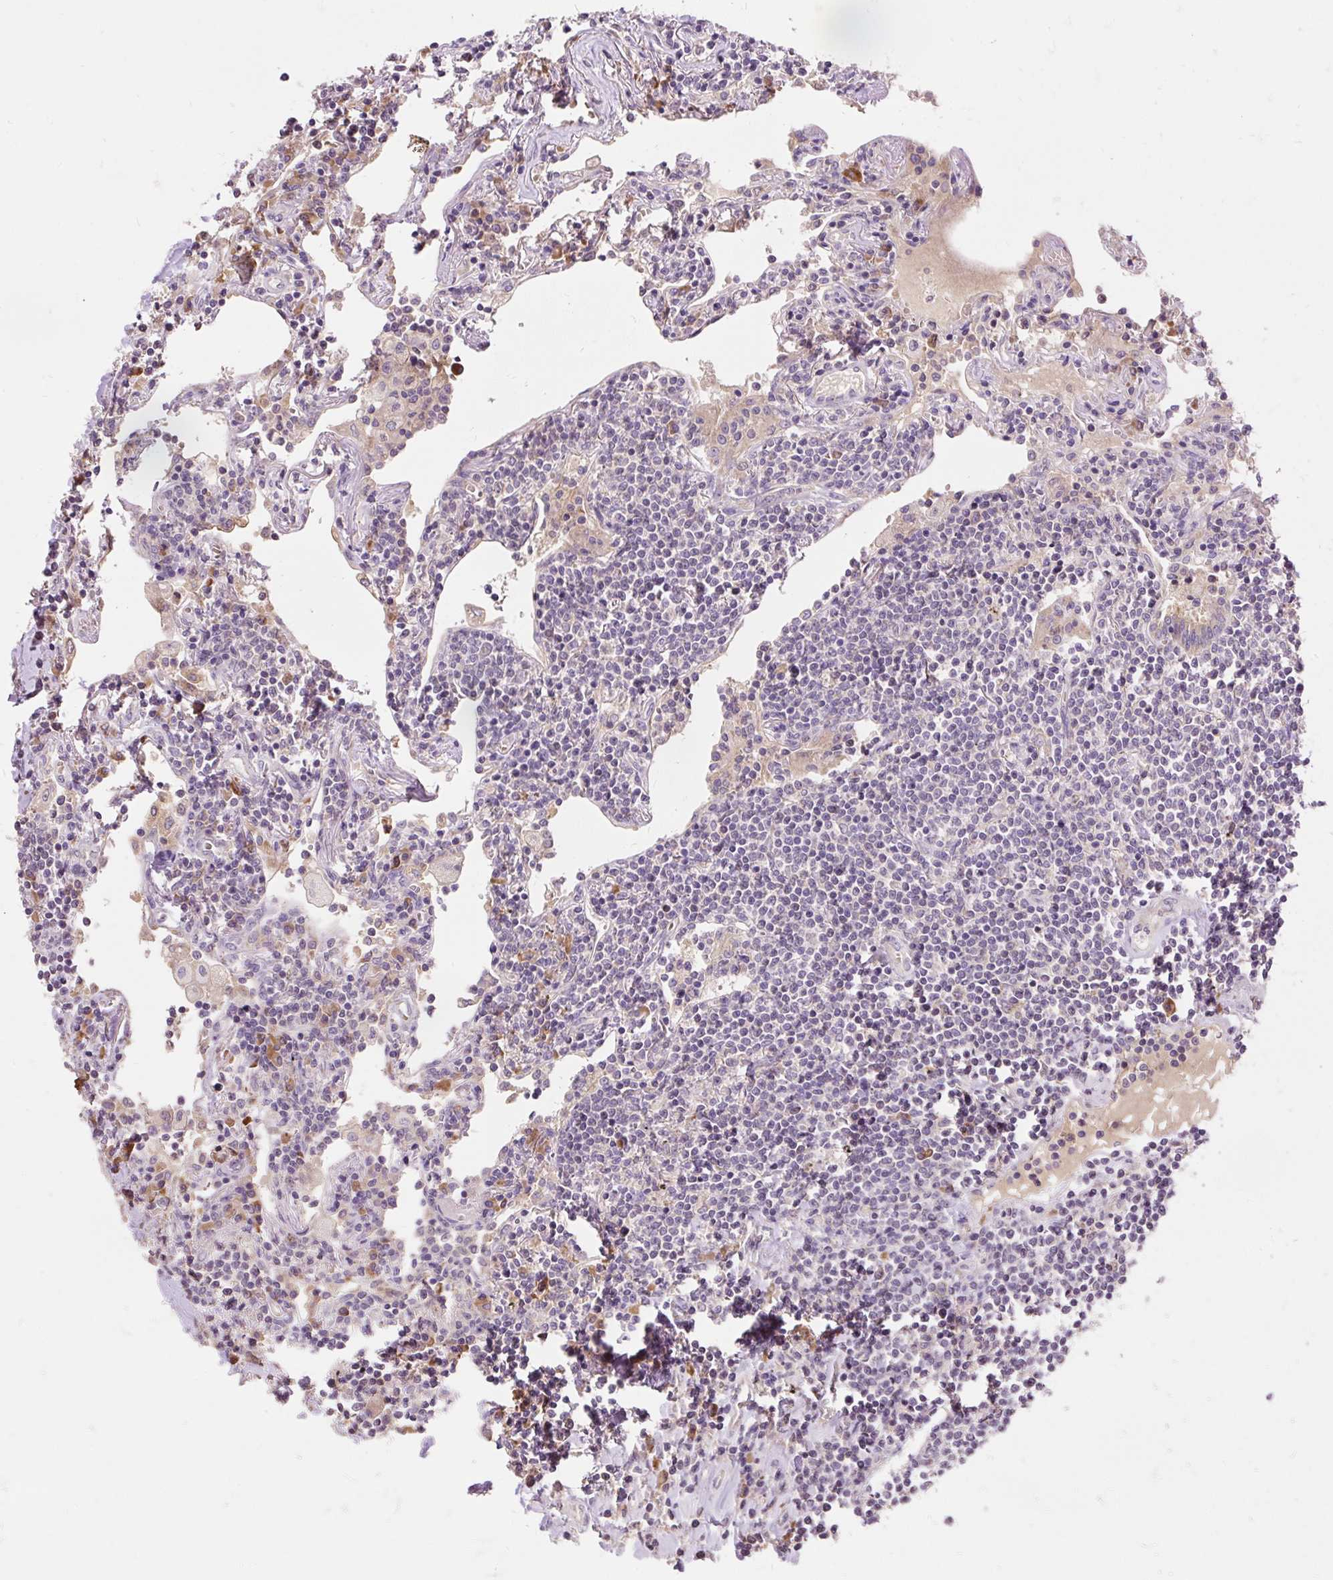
{"staining": {"intensity": "negative", "quantity": "none", "location": "none"}, "tissue": "lymphoma", "cell_type": "Tumor cells", "image_type": "cancer", "snomed": [{"axis": "morphology", "description": "Malignant lymphoma, non-Hodgkin's type, Low grade"}, {"axis": "topography", "description": "Lung"}], "caption": "The photomicrograph exhibits no staining of tumor cells in lymphoma. The staining is performed using DAB brown chromogen with nuclei counter-stained in using hematoxylin.", "gene": "SEC63", "patient": {"sex": "female", "age": 71}}